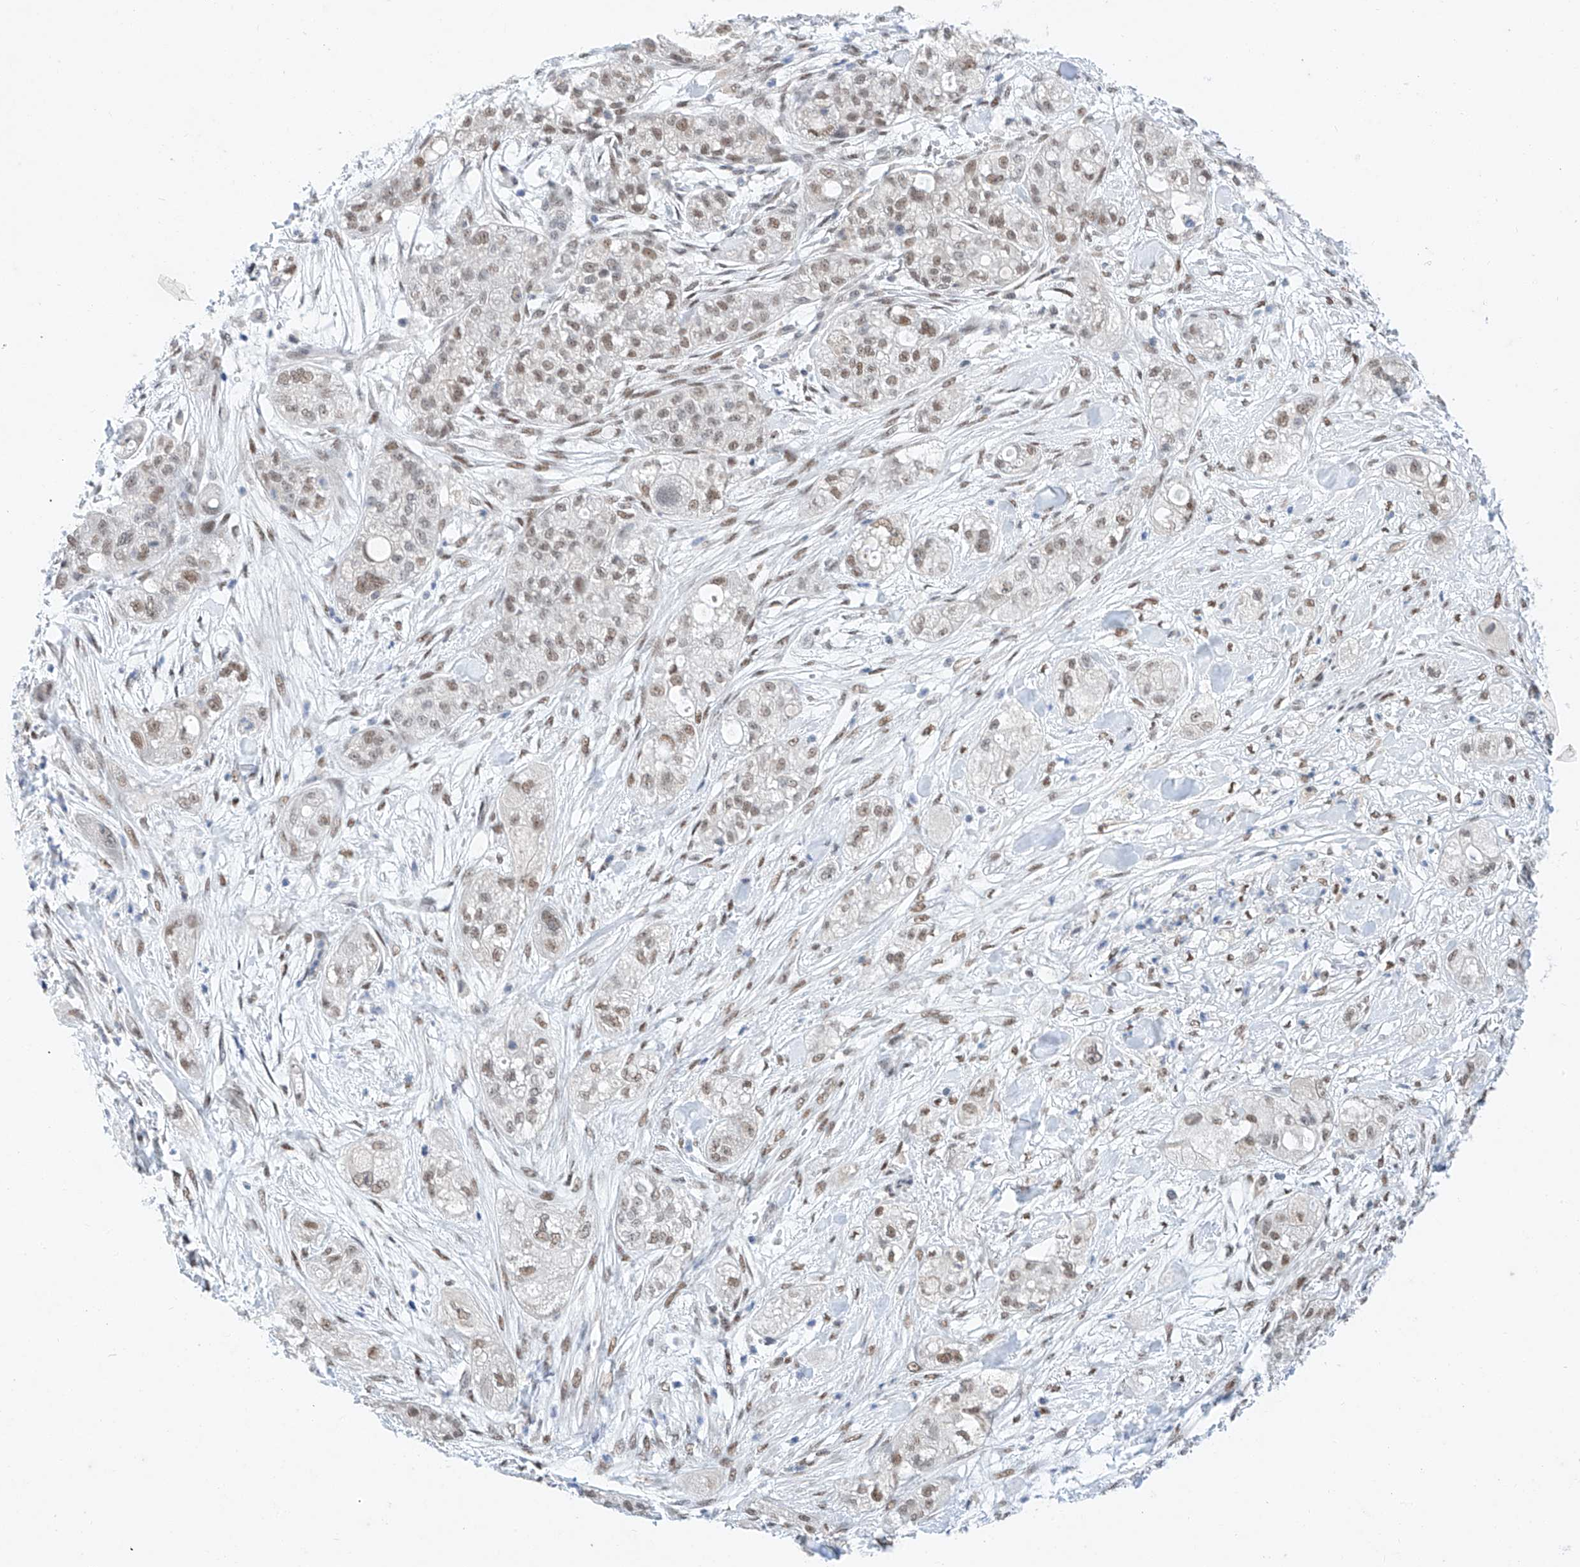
{"staining": {"intensity": "moderate", "quantity": "25%-75%", "location": "nuclear"}, "tissue": "pancreatic cancer", "cell_type": "Tumor cells", "image_type": "cancer", "snomed": [{"axis": "morphology", "description": "Adenocarcinoma, NOS"}, {"axis": "topography", "description": "Pancreas"}], "caption": "IHC (DAB) staining of pancreatic cancer (adenocarcinoma) demonstrates moderate nuclear protein staining in approximately 25%-75% of tumor cells.", "gene": "KCNJ1", "patient": {"sex": "female", "age": 78}}